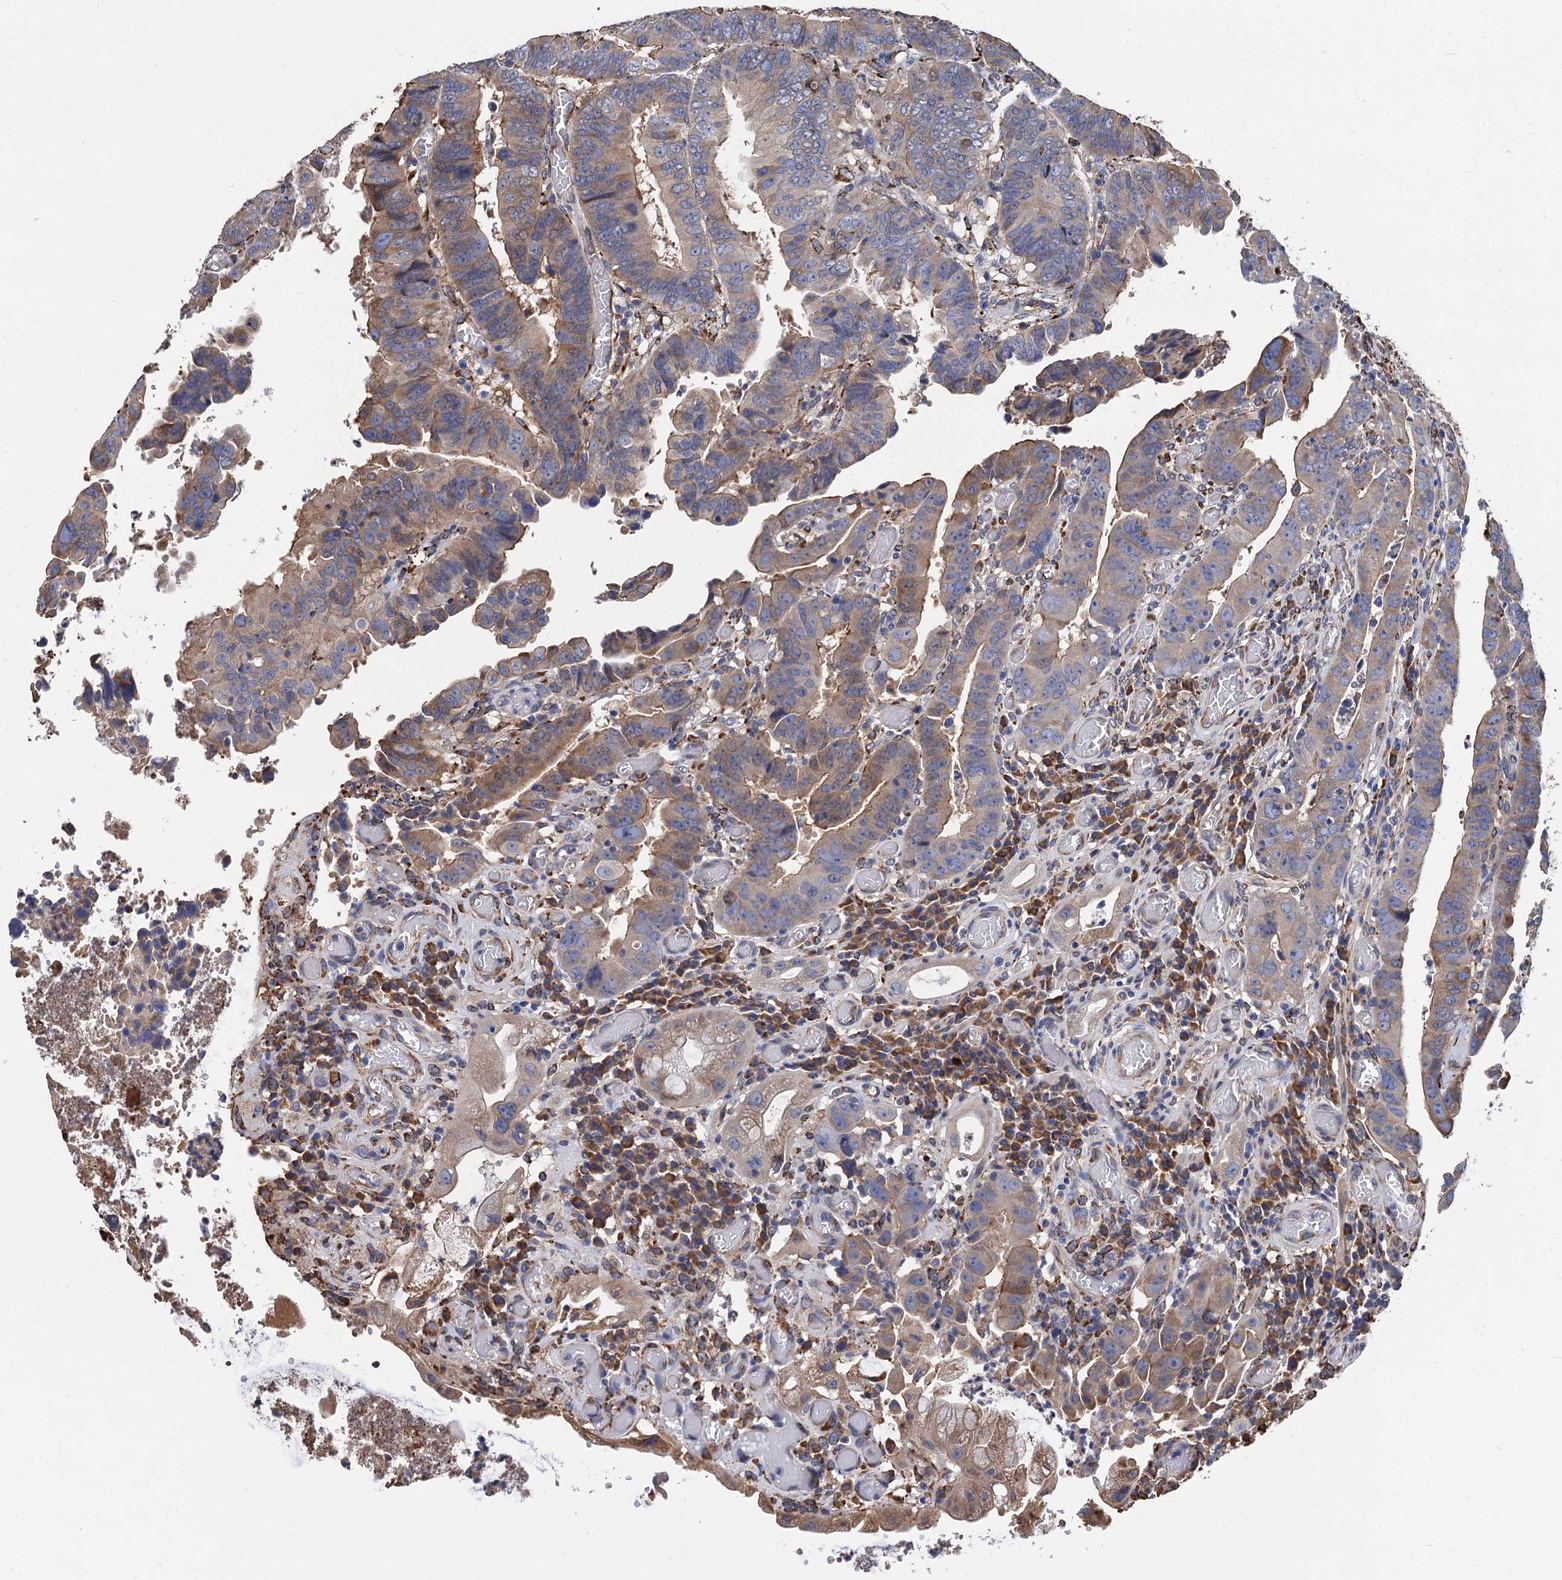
{"staining": {"intensity": "weak", "quantity": "25%-75%", "location": "cytoplasmic/membranous"}, "tissue": "colorectal cancer", "cell_type": "Tumor cells", "image_type": "cancer", "snomed": [{"axis": "morphology", "description": "Normal tissue, NOS"}, {"axis": "morphology", "description": "Adenocarcinoma, NOS"}, {"axis": "topography", "description": "Rectum"}], "caption": "Immunohistochemistry (DAB (3,3'-diaminobenzidine)) staining of human colorectal cancer displays weak cytoplasmic/membranous protein staining in about 25%-75% of tumor cells.", "gene": "CNNM1", "patient": {"sex": "female", "age": 65}}